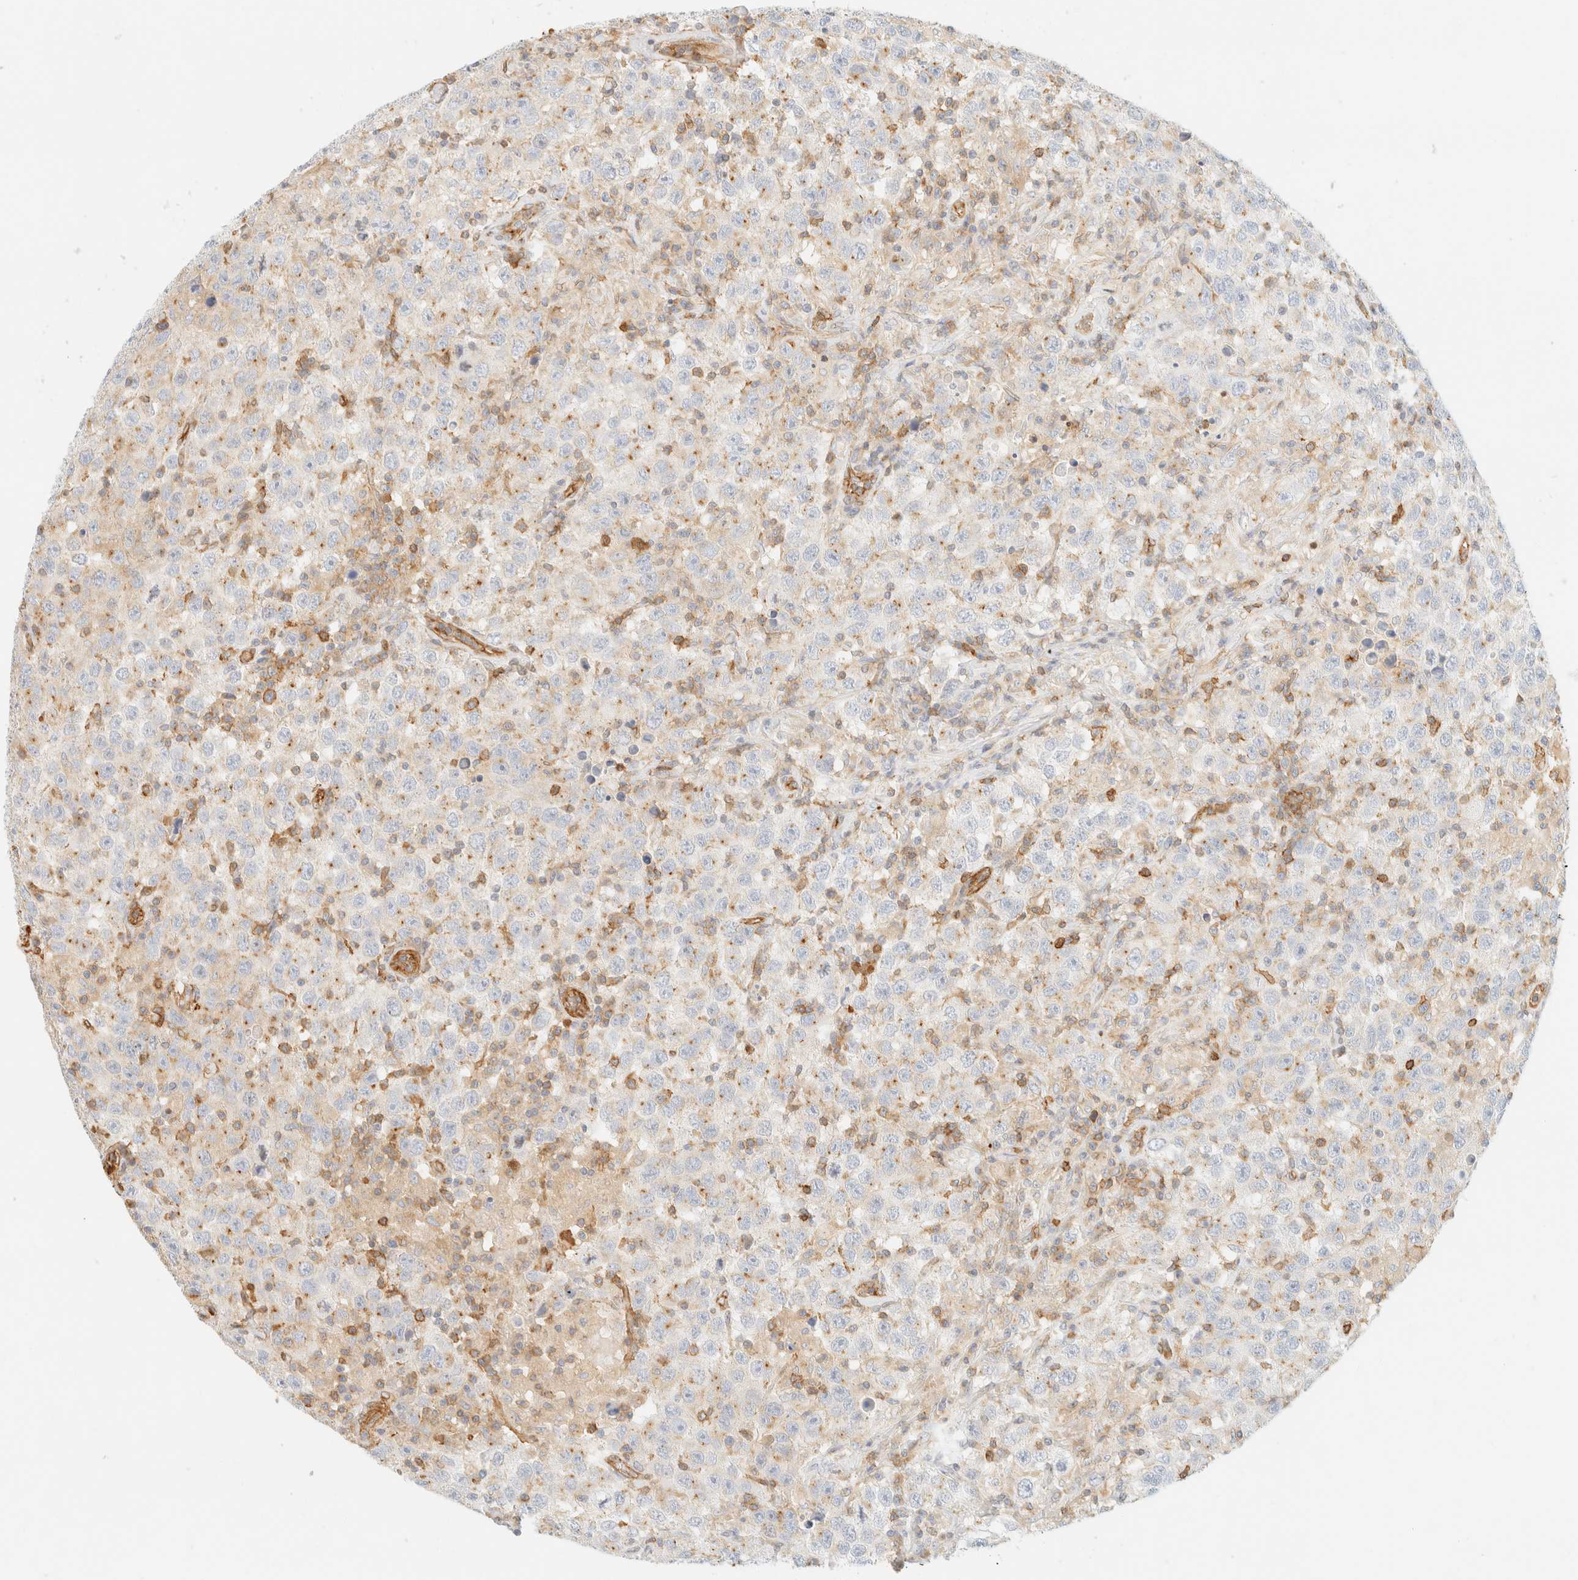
{"staining": {"intensity": "weak", "quantity": "25%-75%", "location": "cytoplasmic/membranous"}, "tissue": "testis cancer", "cell_type": "Tumor cells", "image_type": "cancer", "snomed": [{"axis": "morphology", "description": "Seminoma, NOS"}, {"axis": "topography", "description": "Testis"}], "caption": "Immunohistochemical staining of human seminoma (testis) demonstrates low levels of weak cytoplasmic/membranous protein staining in about 25%-75% of tumor cells.", "gene": "OTOP2", "patient": {"sex": "male", "age": 41}}